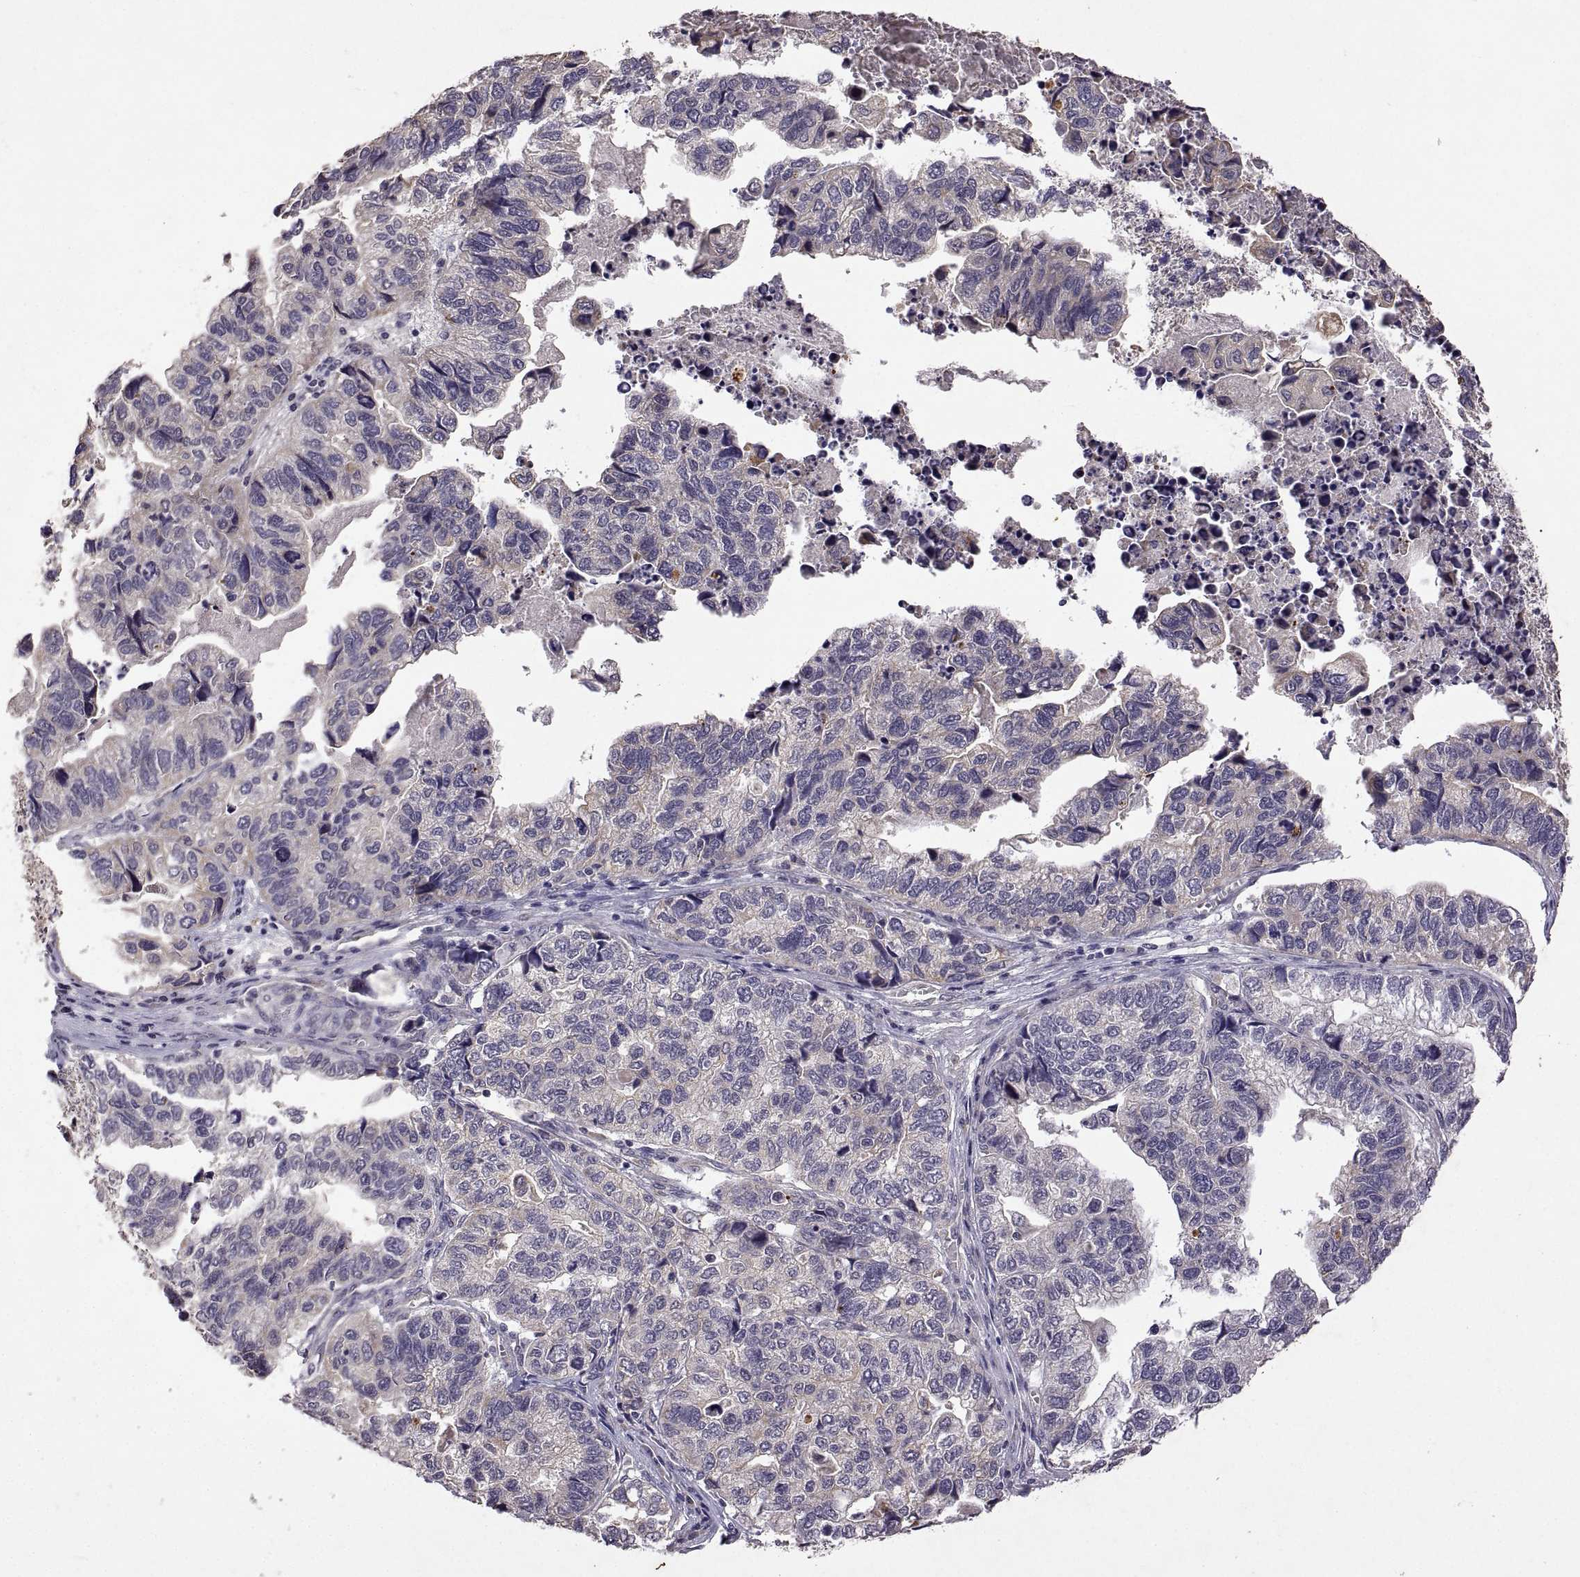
{"staining": {"intensity": "negative", "quantity": "none", "location": "none"}, "tissue": "stomach cancer", "cell_type": "Tumor cells", "image_type": "cancer", "snomed": [{"axis": "morphology", "description": "Adenocarcinoma, NOS"}, {"axis": "topography", "description": "Stomach, upper"}], "caption": "Tumor cells show no significant staining in stomach cancer (adenocarcinoma). (Stains: DAB (3,3'-diaminobenzidine) IHC with hematoxylin counter stain, Microscopy: brightfield microscopy at high magnification).", "gene": "LAMA1", "patient": {"sex": "female", "age": 67}}